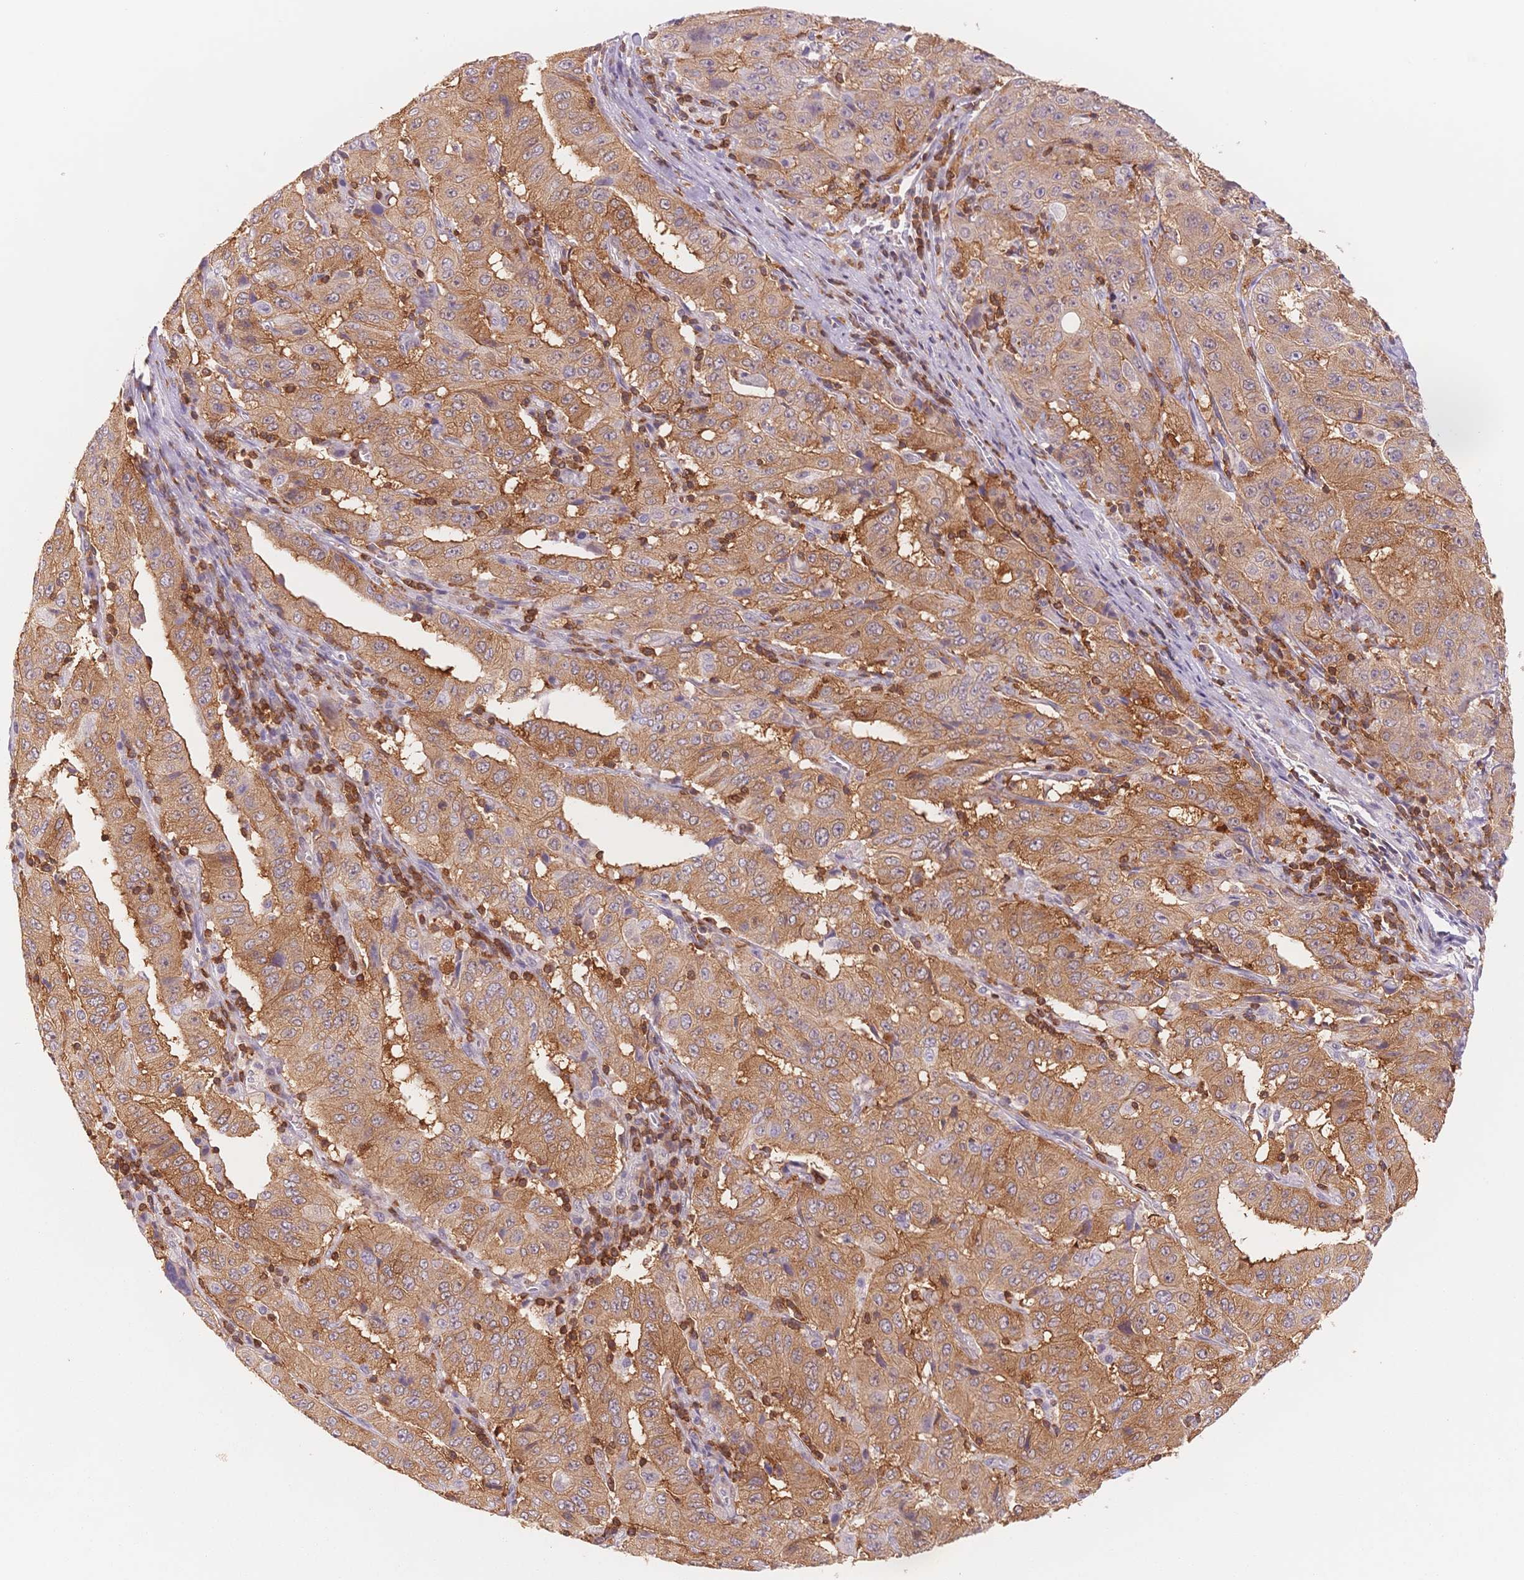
{"staining": {"intensity": "moderate", "quantity": ">75%", "location": "cytoplasmic/membranous"}, "tissue": "pancreatic cancer", "cell_type": "Tumor cells", "image_type": "cancer", "snomed": [{"axis": "morphology", "description": "Adenocarcinoma, NOS"}, {"axis": "topography", "description": "Pancreas"}], "caption": "DAB immunohistochemical staining of human pancreatic adenocarcinoma displays moderate cytoplasmic/membranous protein expression in approximately >75% of tumor cells.", "gene": "STK39", "patient": {"sex": "male", "age": 63}}